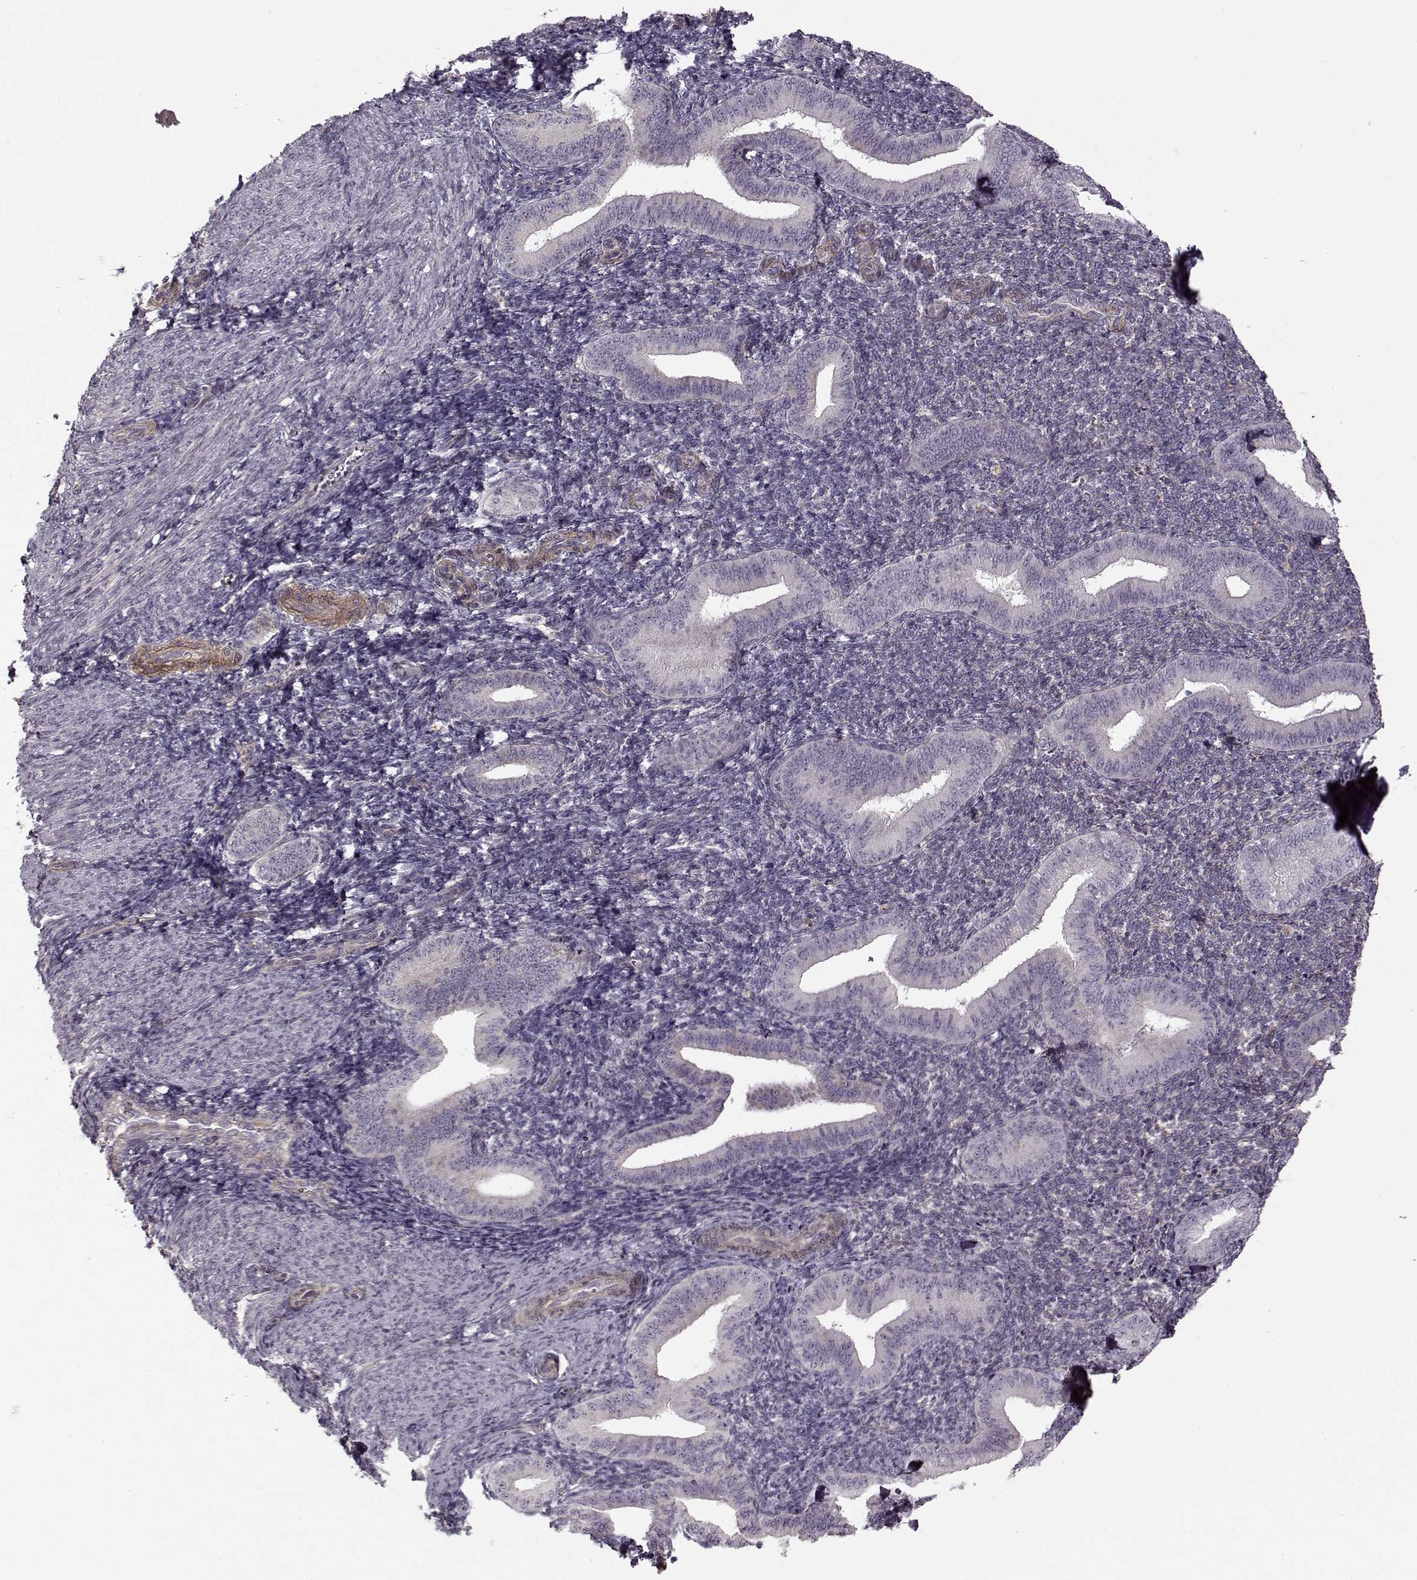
{"staining": {"intensity": "negative", "quantity": "none", "location": "none"}, "tissue": "endometrium", "cell_type": "Cells in endometrial stroma", "image_type": "normal", "snomed": [{"axis": "morphology", "description": "Normal tissue, NOS"}, {"axis": "topography", "description": "Endometrium"}], "caption": "A micrograph of human endometrium is negative for staining in cells in endometrial stroma. The staining is performed using DAB (3,3'-diaminobenzidine) brown chromogen with nuclei counter-stained in using hematoxylin.", "gene": "LAMB2", "patient": {"sex": "female", "age": 25}}